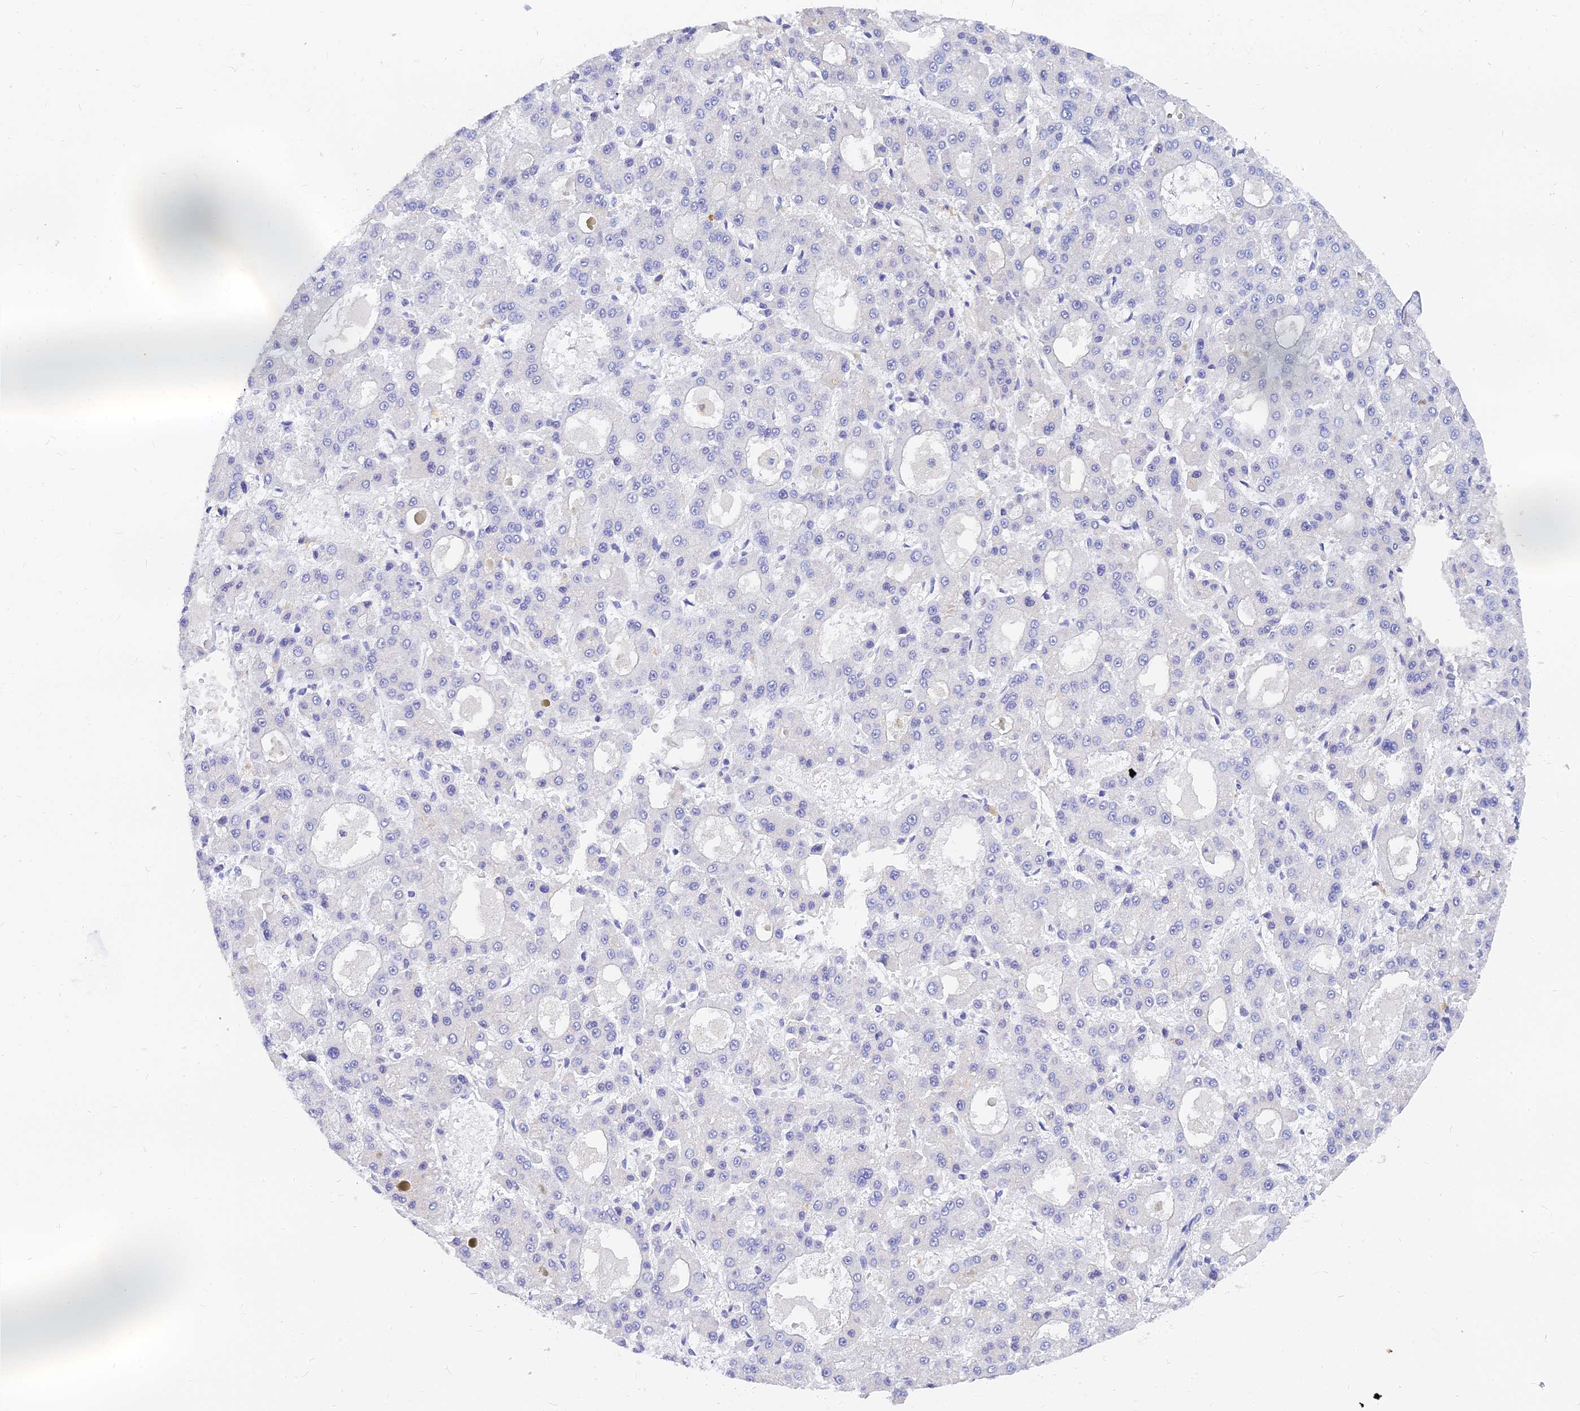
{"staining": {"intensity": "negative", "quantity": "none", "location": "none"}, "tissue": "liver cancer", "cell_type": "Tumor cells", "image_type": "cancer", "snomed": [{"axis": "morphology", "description": "Carcinoma, Hepatocellular, NOS"}, {"axis": "topography", "description": "Liver"}], "caption": "DAB immunohistochemical staining of hepatocellular carcinoma (liver) exhibits no significant expression in tumor cells.", "gene": "TMEM161B", "patient": {"sex": "male", "age": 70}}